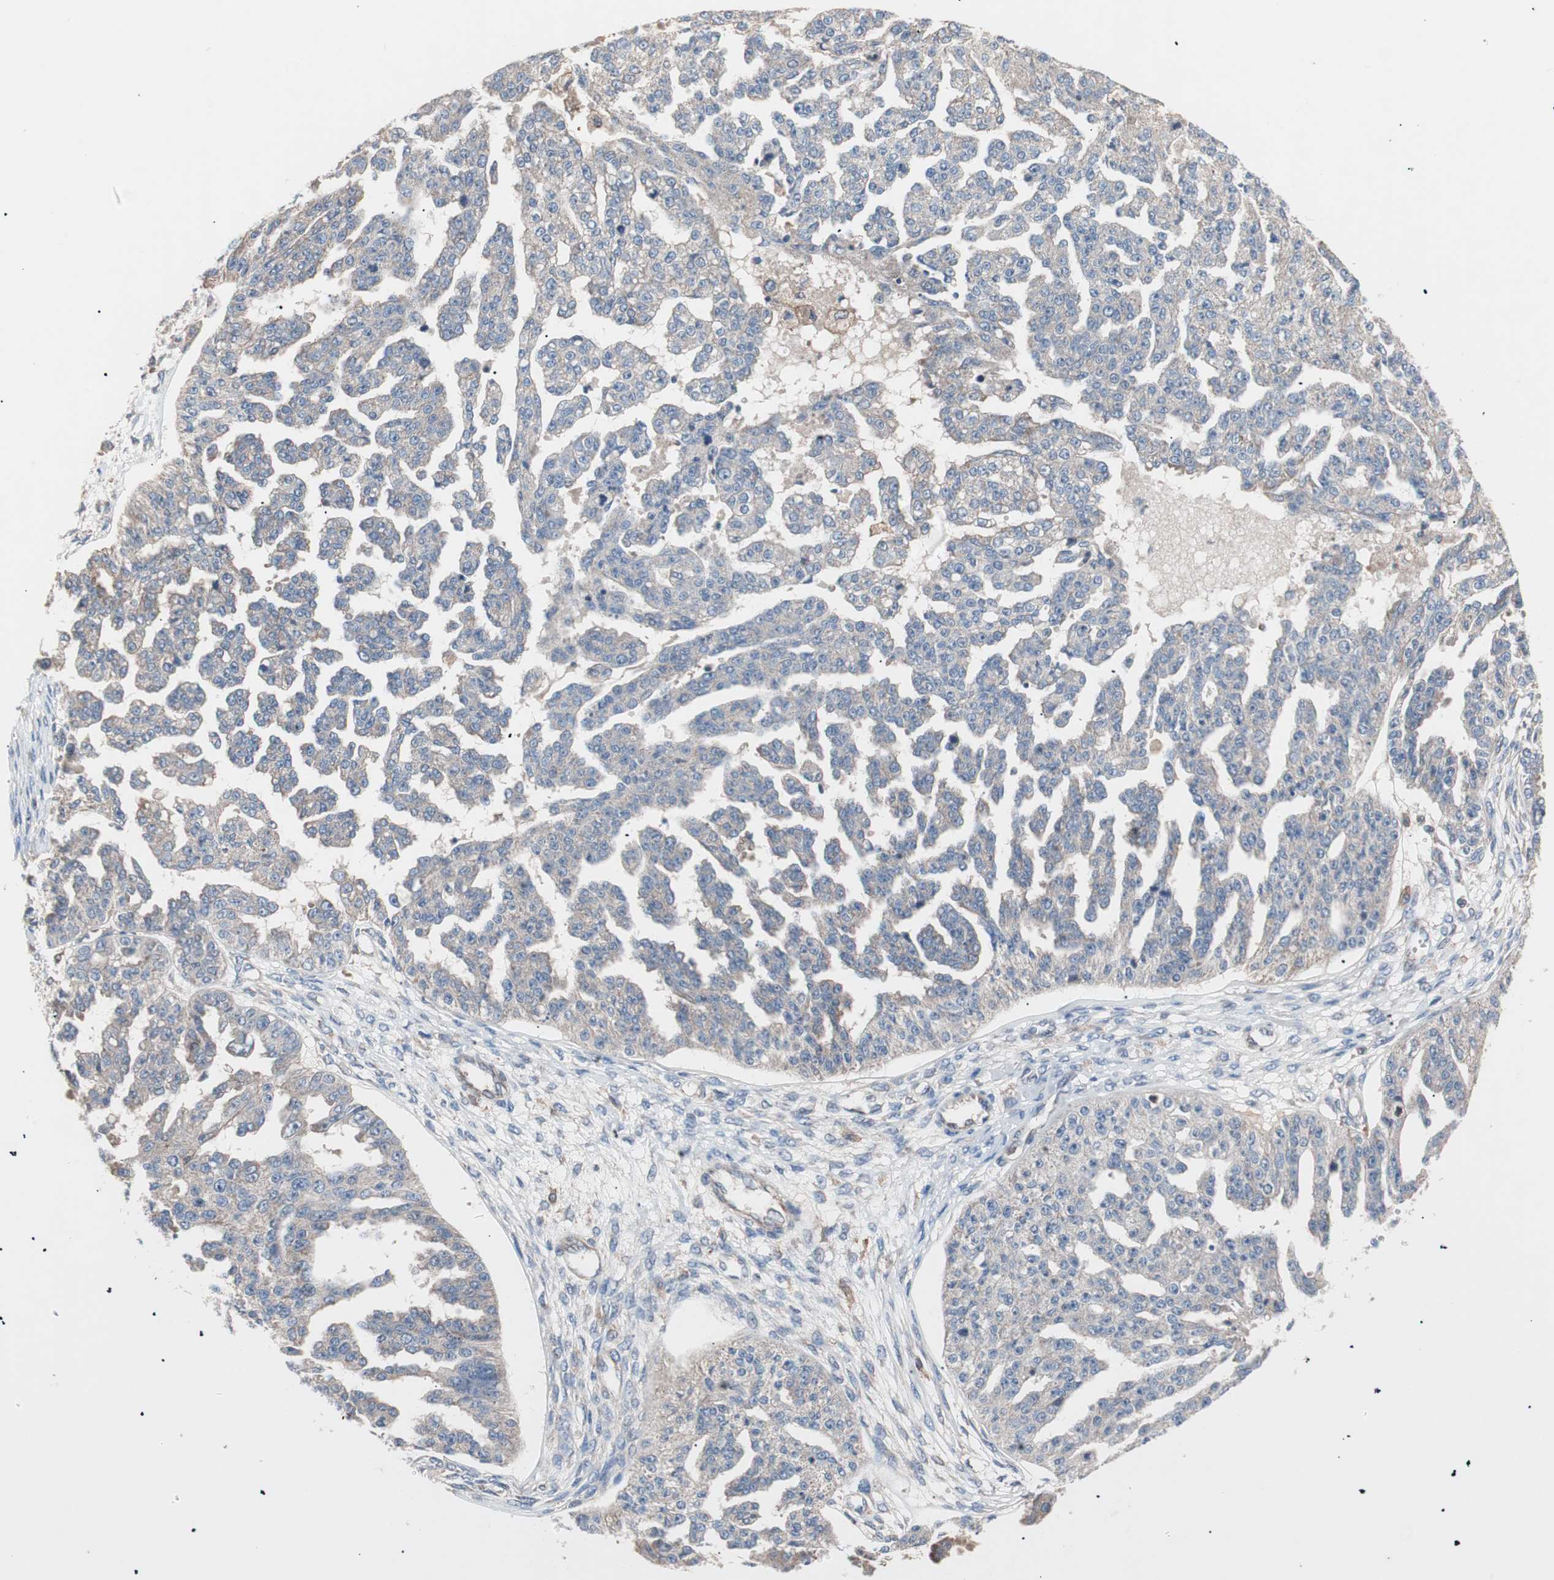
{"staining": {"intensity": "weak", "quantity": ">75%", "location": "cytoplasmic/membranous"}, "tissue": "ovarian cancer", "cell_type": "Tumor cells", "image_type": "cancer", "snomed": [{"axis": "morphology", "description": "Cystadenocarcinoma, serous, NOS"}, {"axis": "topography", "description": "Ovary"}], "caption": "Ovarian serous cystadenocarcinoma tissue exhibits weak cytoplasmic/membranous staining in approximately >75% of tumor cells, visualized by immunohistochemistry. The staining was performed using DAB (3,3'-diaminobenzidine), with brown indicating positive protein expression. Nuclei are stained blue with hematoxylin.", "gene": "PIK3R1", "patient": {"sex": "female", "age": 58}}